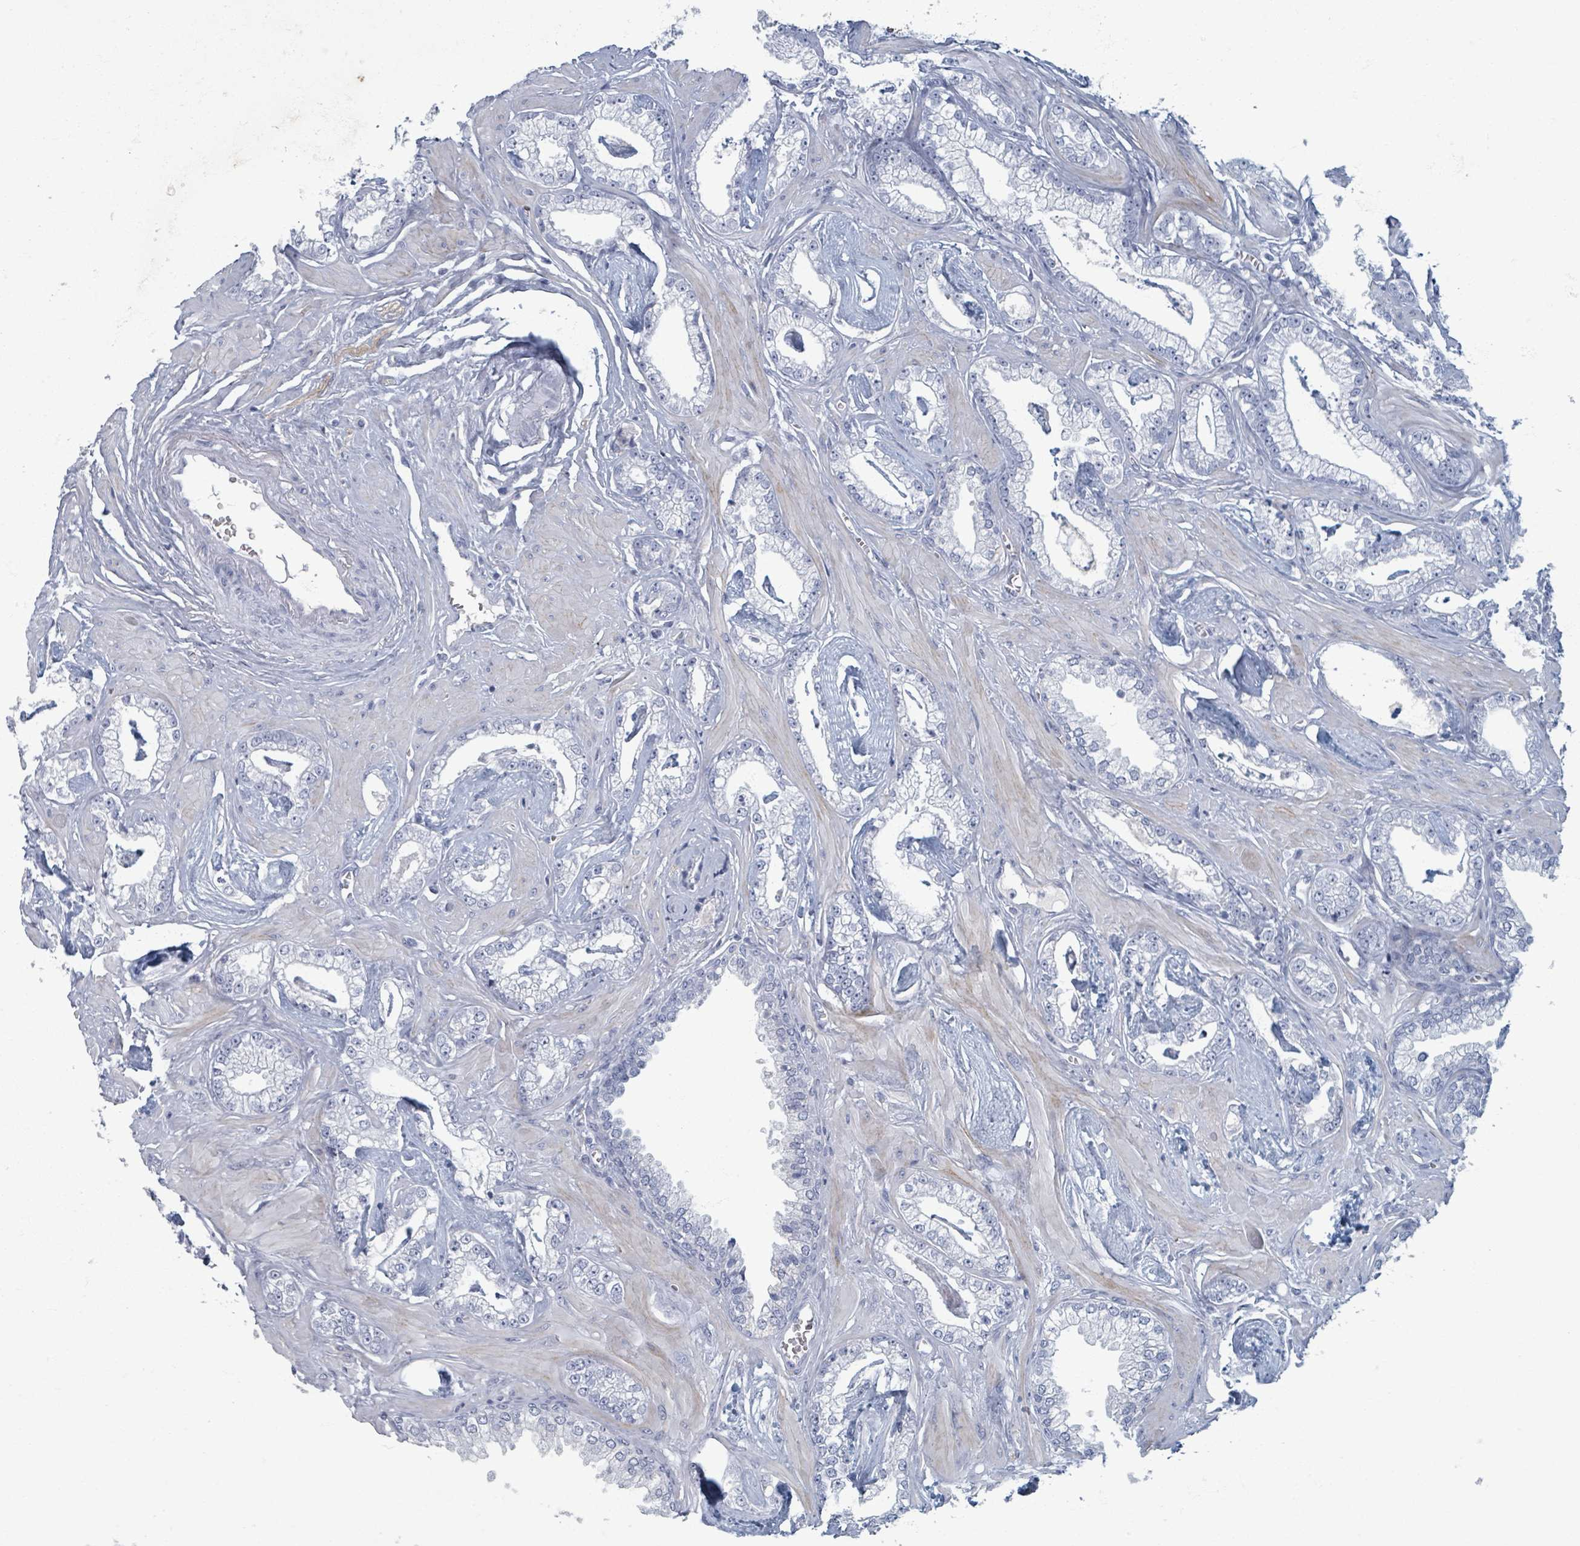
{"staining": {"intensity": "negative", "quantity": "none", "location": "none"}, "tissue": "prostate cancer", "cell_type": "Tumor cells", "image_type": "cancer", "snomed": [{"axis": "morphology", "description": "Adenocarcinoma, Low grade"}, {"axis": "topography", "description": "Prostate"}], "caption": "Human adenocarcinoma (low-grade) (prostate) stained for a protein using immunohistochemistry (IHC) demonstrates no expression in tumor cells.", "gene": "TAS2R1", "patient": {"sex": "male", "age": 60}}